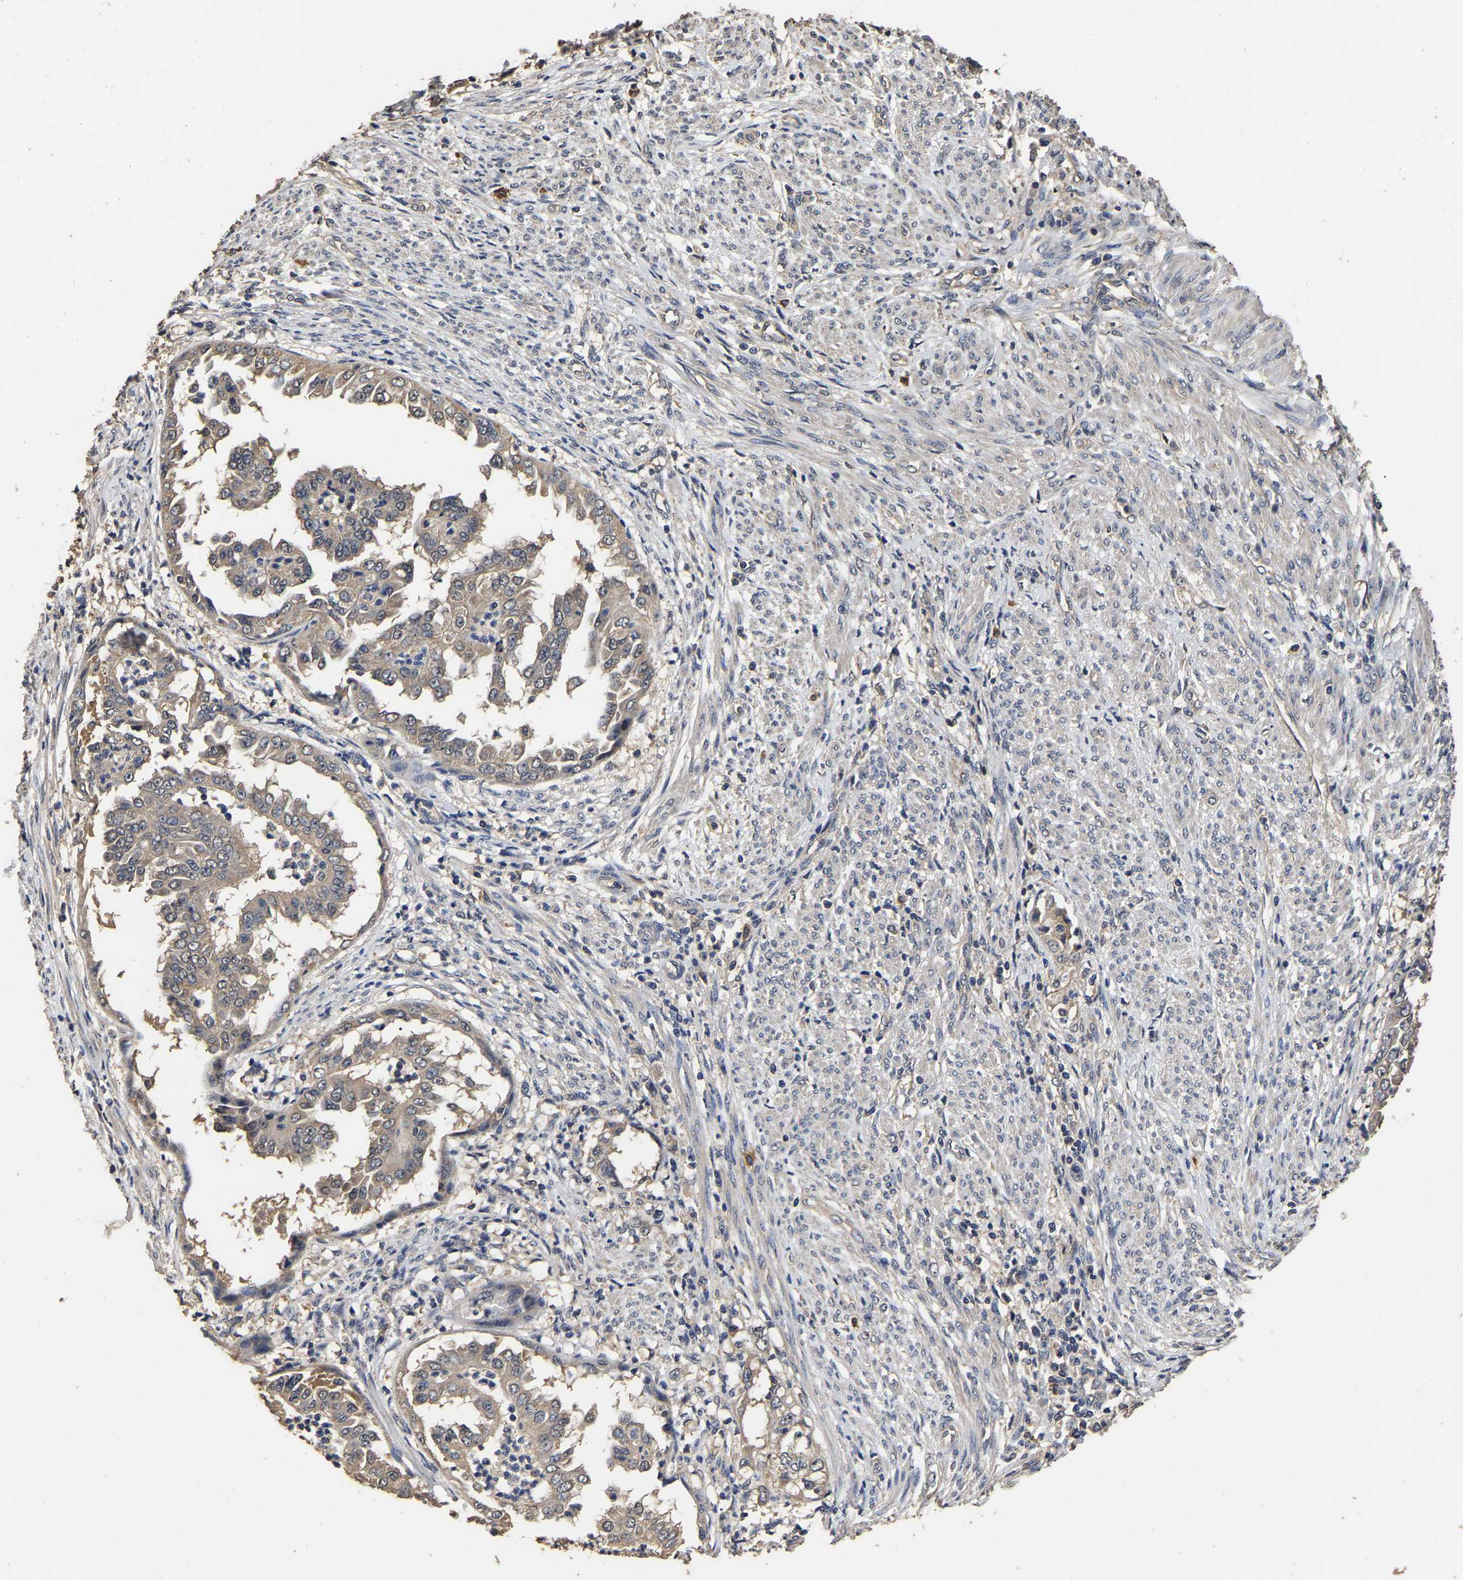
{"staining": {"intensity": "weak", "quantity": ">75%", "location": "cytoplasmic/membranous"}, "tissue": "endometrial cancer", "cell_type": "Tumor cells", "image_type": "cancer", "snomed": [{"axis": "morphology", "description": "Adenocarcinoma, NOS"}, {"axis": "topography", "description": "Endometrium"}], "caption": "Immunohistochemical staining of human endometrial cancer (adenocarcinoma) reveals low levels of weak cytoplasmic/membranous protein staining in approximately >75% of tumor cells. The protein is shown in brown color, while the nuclei are stained blue.", "gene": "STK32C", "patient": {"sex": "female", "age": 85}}